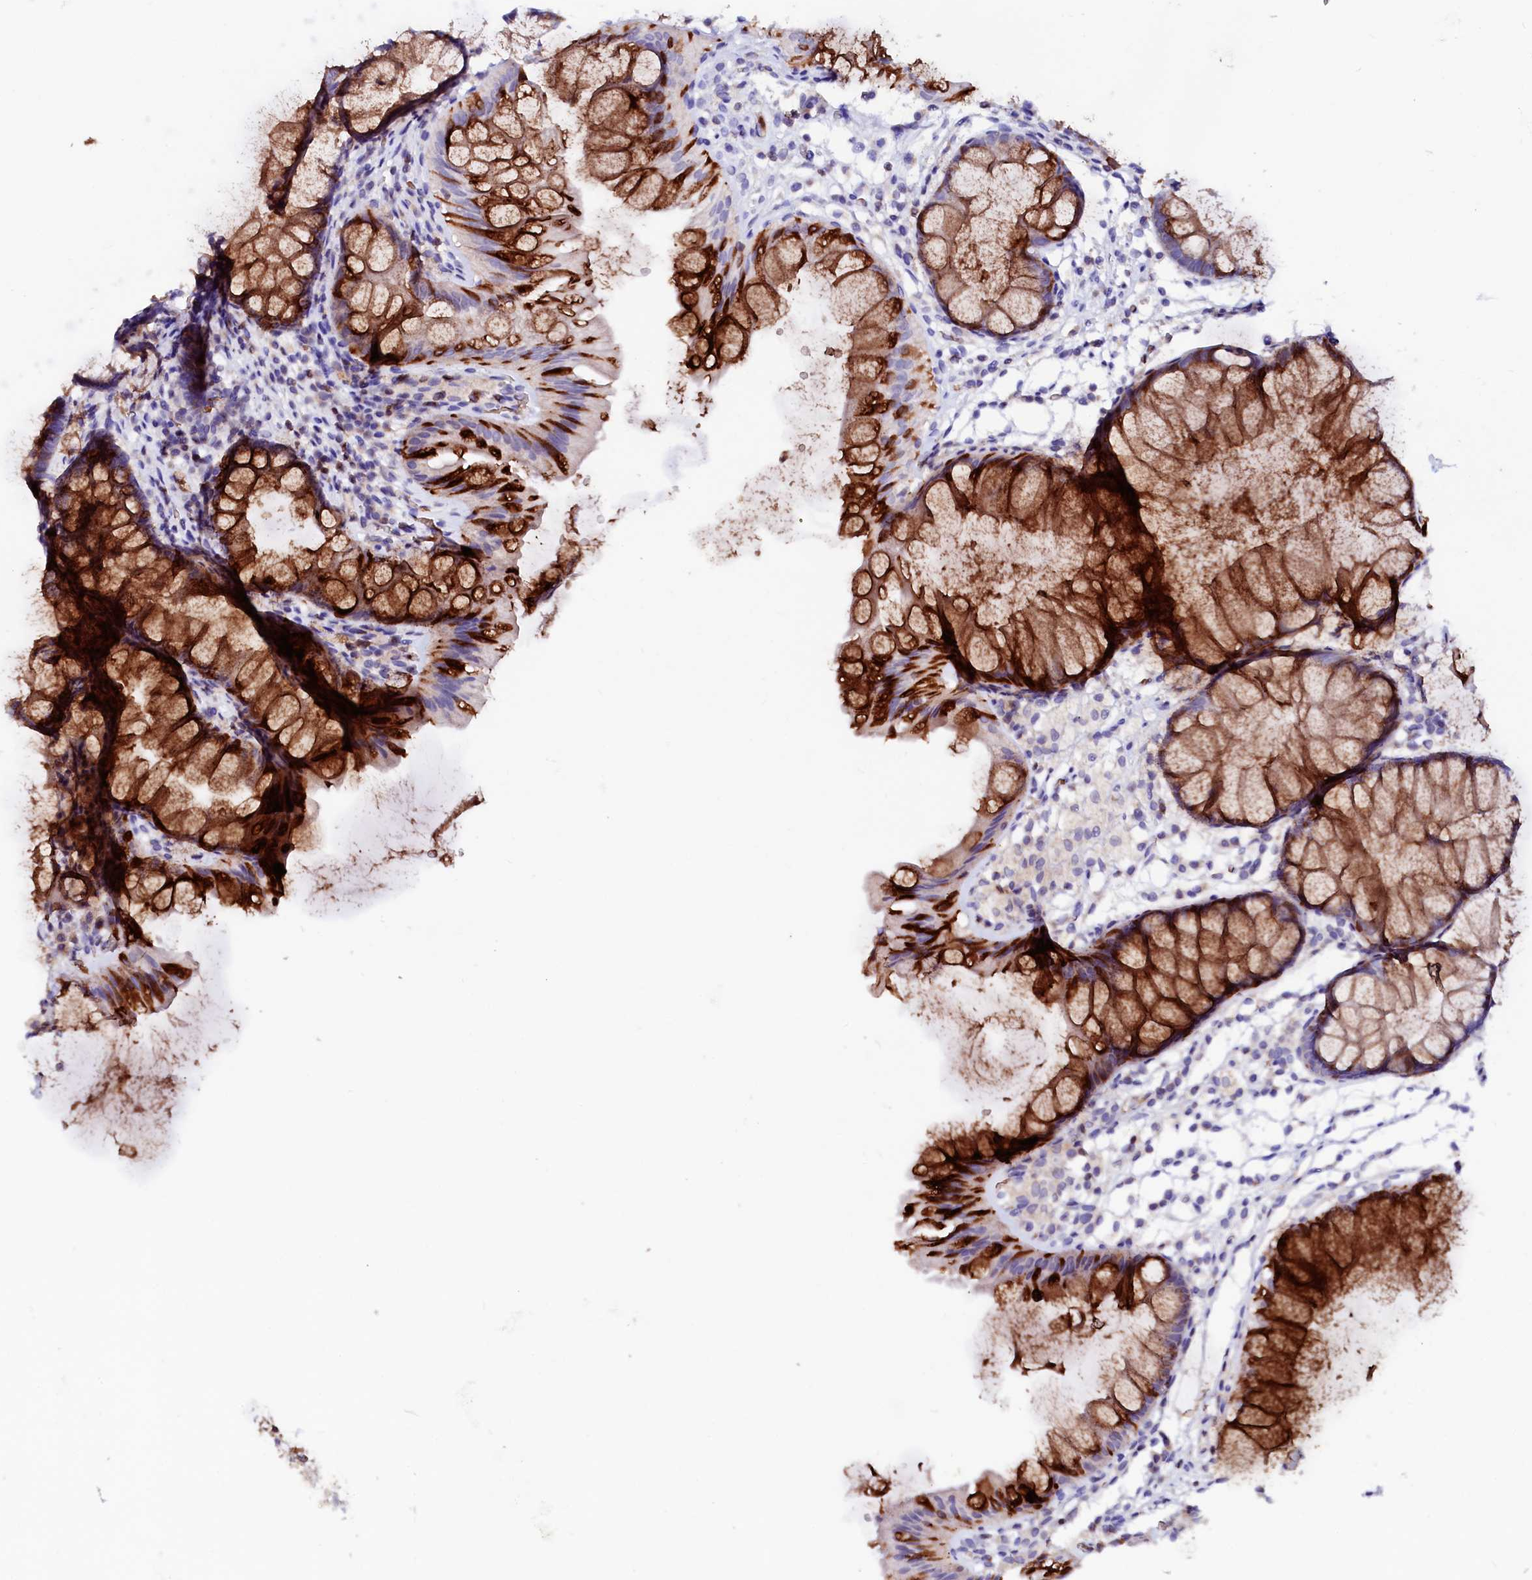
{"staining": {"intensity": "strong", "quantity": "25%-75%", "location": "cytoplasmic/membranous"}, "tissue": "colon", "cell_type": "Glandular cells", "image_type": "normal", "snomed": [{"axis": "morphology", "description": "Normal tissue, NOS"}, {"axis": "topography", "description": "Colon"}], "caption": "Strong cytoplasmic/membranous expression for a protein is identified in about 25%-75% of glandular cells of unremarkable colon using IHC.", "gene": "RAB27A", "patient": {"sex": "female", "age": 62}}